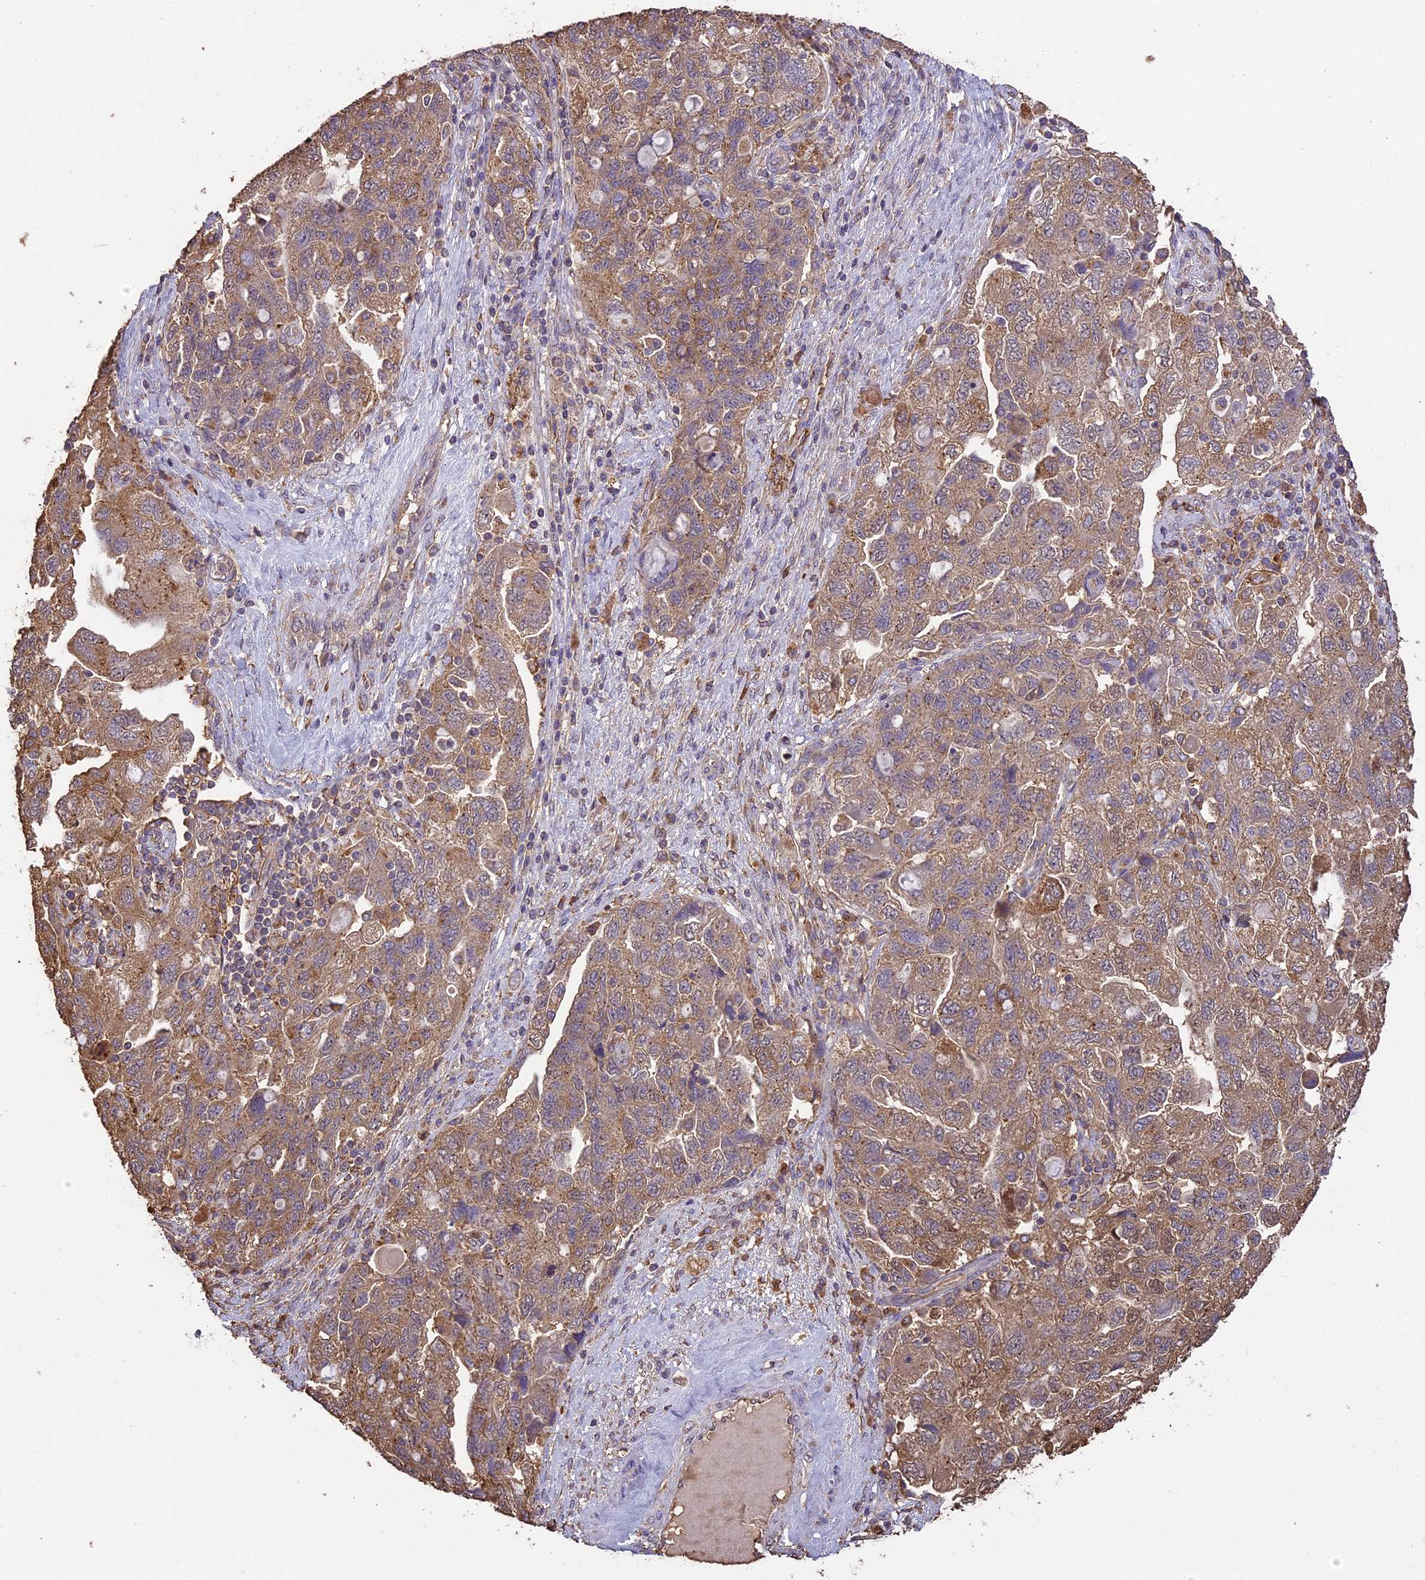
{"staining": {"intensity": "moderate", "quantity": ">75%", "location": "cytoplasmic/membranous"}, "tissue": "ovarian cancer", "cell_type": "Tumor cells", "image_type": "cancer", "snomed": [{"axis": "morphology", "description": "Carcinoma, NOS"}, {"axis": "morphology", "description": "Cystadenocarcinoma, serous, NOS"}, {"axis": "topography", "description": "Ovary"}], "caption": "Moderate cytoplasmic/membranous protein expression is appreciated in about >75% of tumor cells in ovarian cancer. Nuclei are stained in blue.", "gene": "ARHGAP19", "patient": {"sex": "female", "age": 69}}